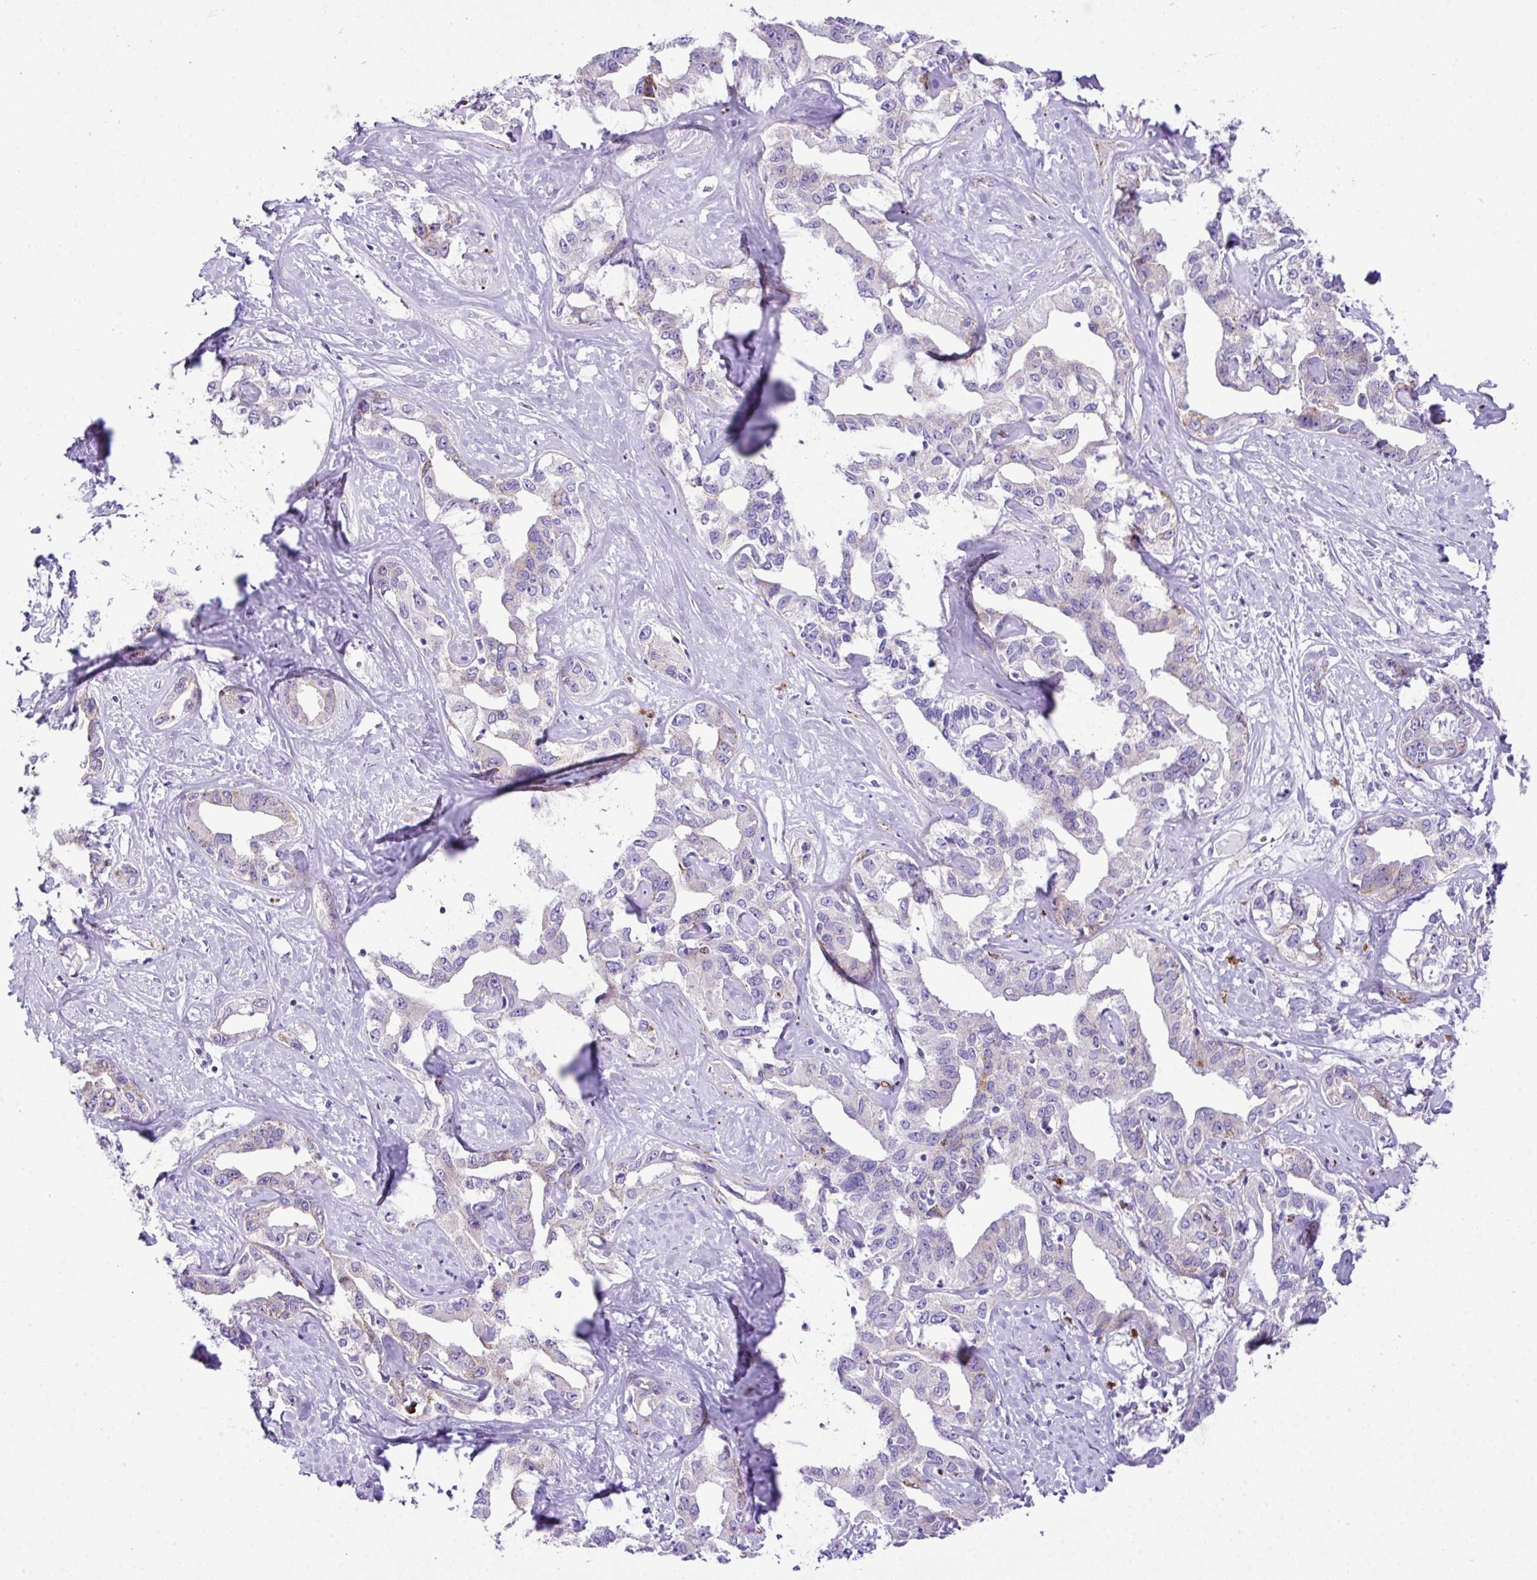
{"staining": {"intensity": "moderate", "quantity": "<25%", "location": "cytoplasmic/membranous"}, "tissue": "liver cancer", "cell_type": "Tumor cells", "image_type": "cancer", "snomed": [{"axis": "morphology", "description": "Cholangiocarcinoma"}, {"axis": "topography", "description": "Liver"}], "caption": "DAB immunohistochemical staining of liver cholangiocarcinoma demonstrates moderate cytoplasmic/membranous protein expression in about <25% of tumor cells.", "gene": "RCAN2", "patient": {"sex": "male", "age": 59}}